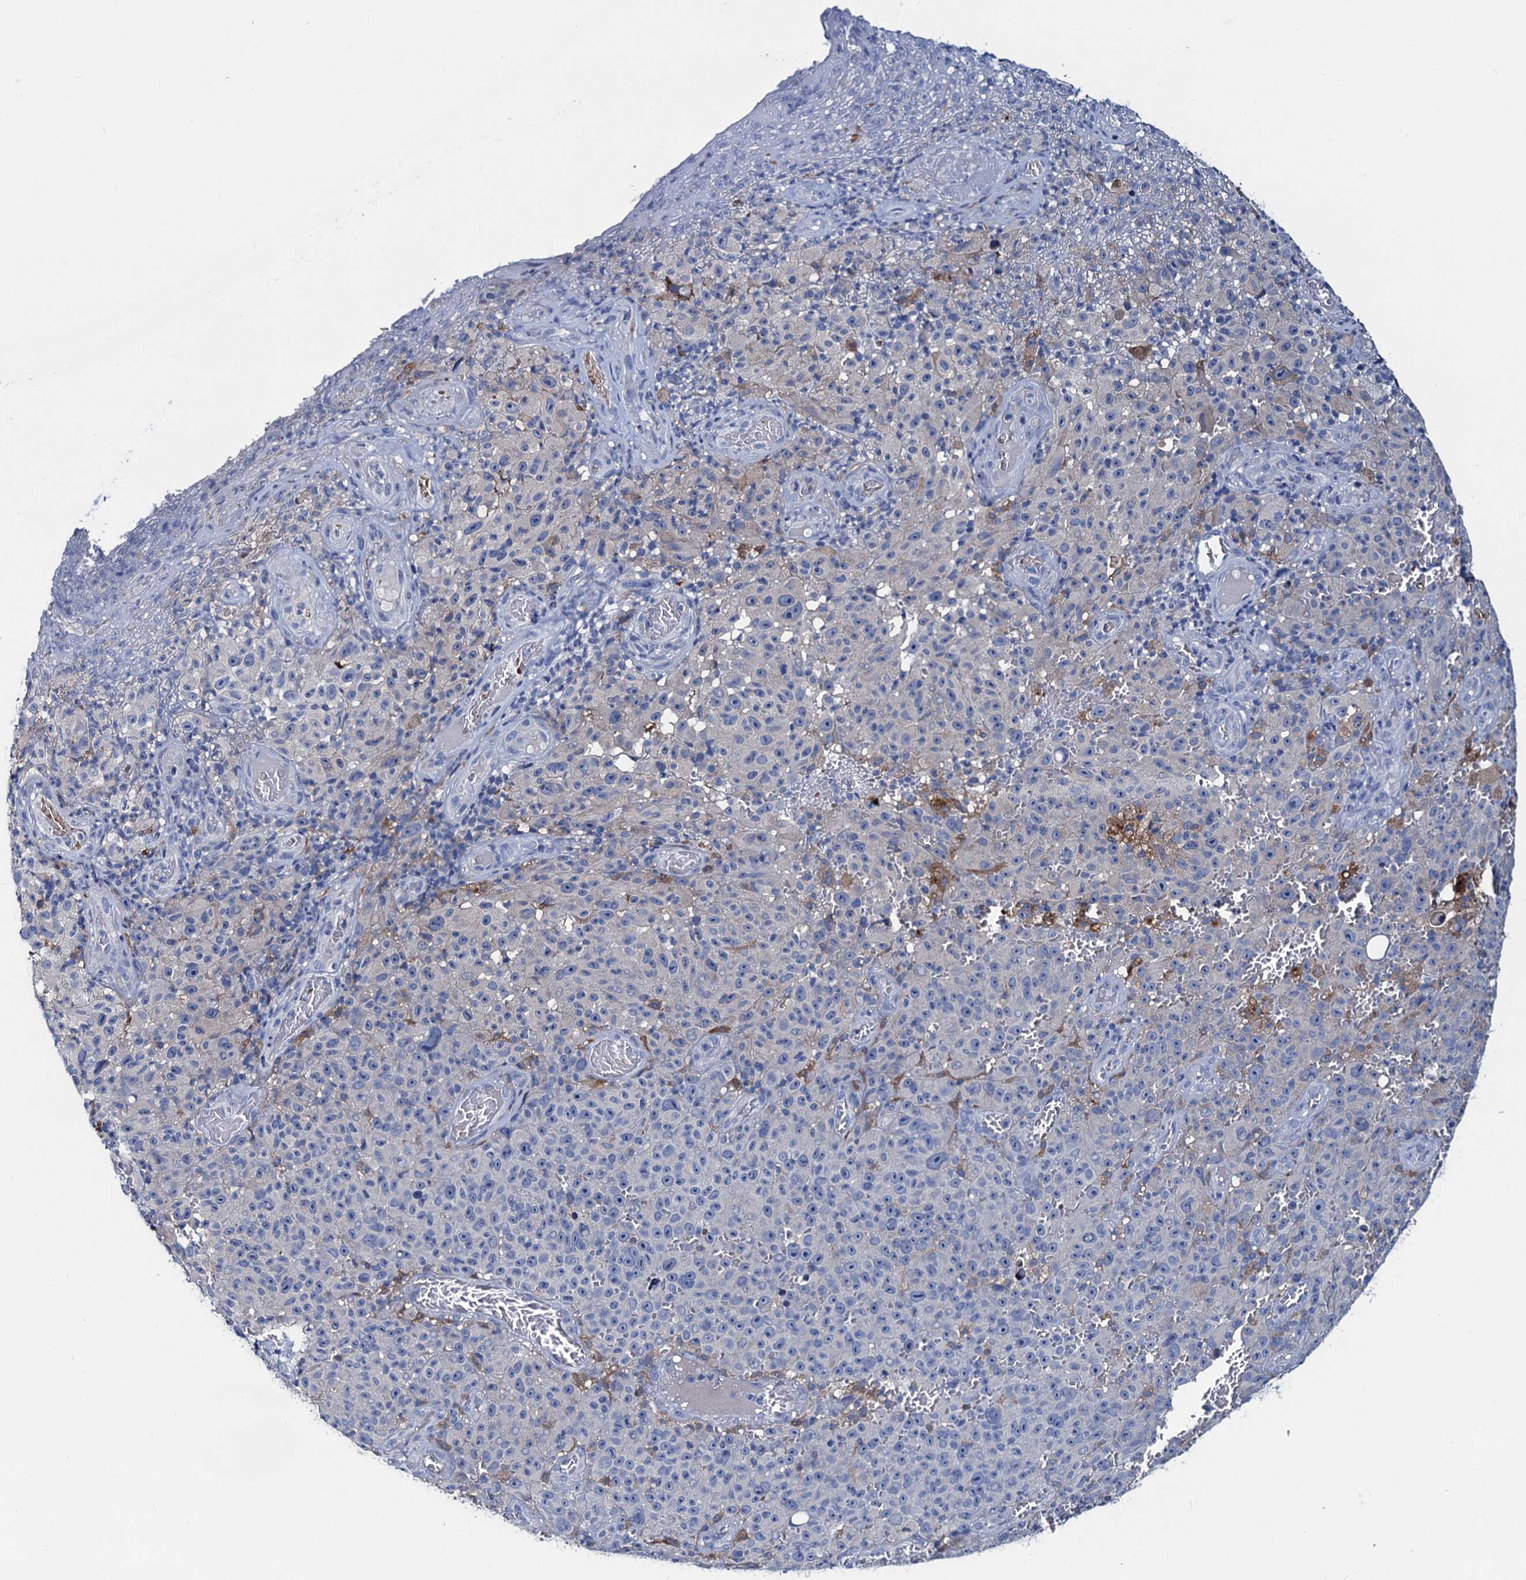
{"staining": {"intensity": "negative", "quantity": "none", "location": "none"}, "tissue": "melanoma", "cell_type": "Tumor cells", "image_type": "cancer", "snomed": [{"axis": "morphology", "description": "Malignant melanoma, NOS"}, {"axis": "topography", "description": "Skin"}], "caption": "A micrograph of human malignant melanoma is negative for staining in tumor cells. (Immunohistochemistry, brightfield microscopy, high magnification).", "gene": "RTKN2", "patient": {"sex": "female", "age": 82}}